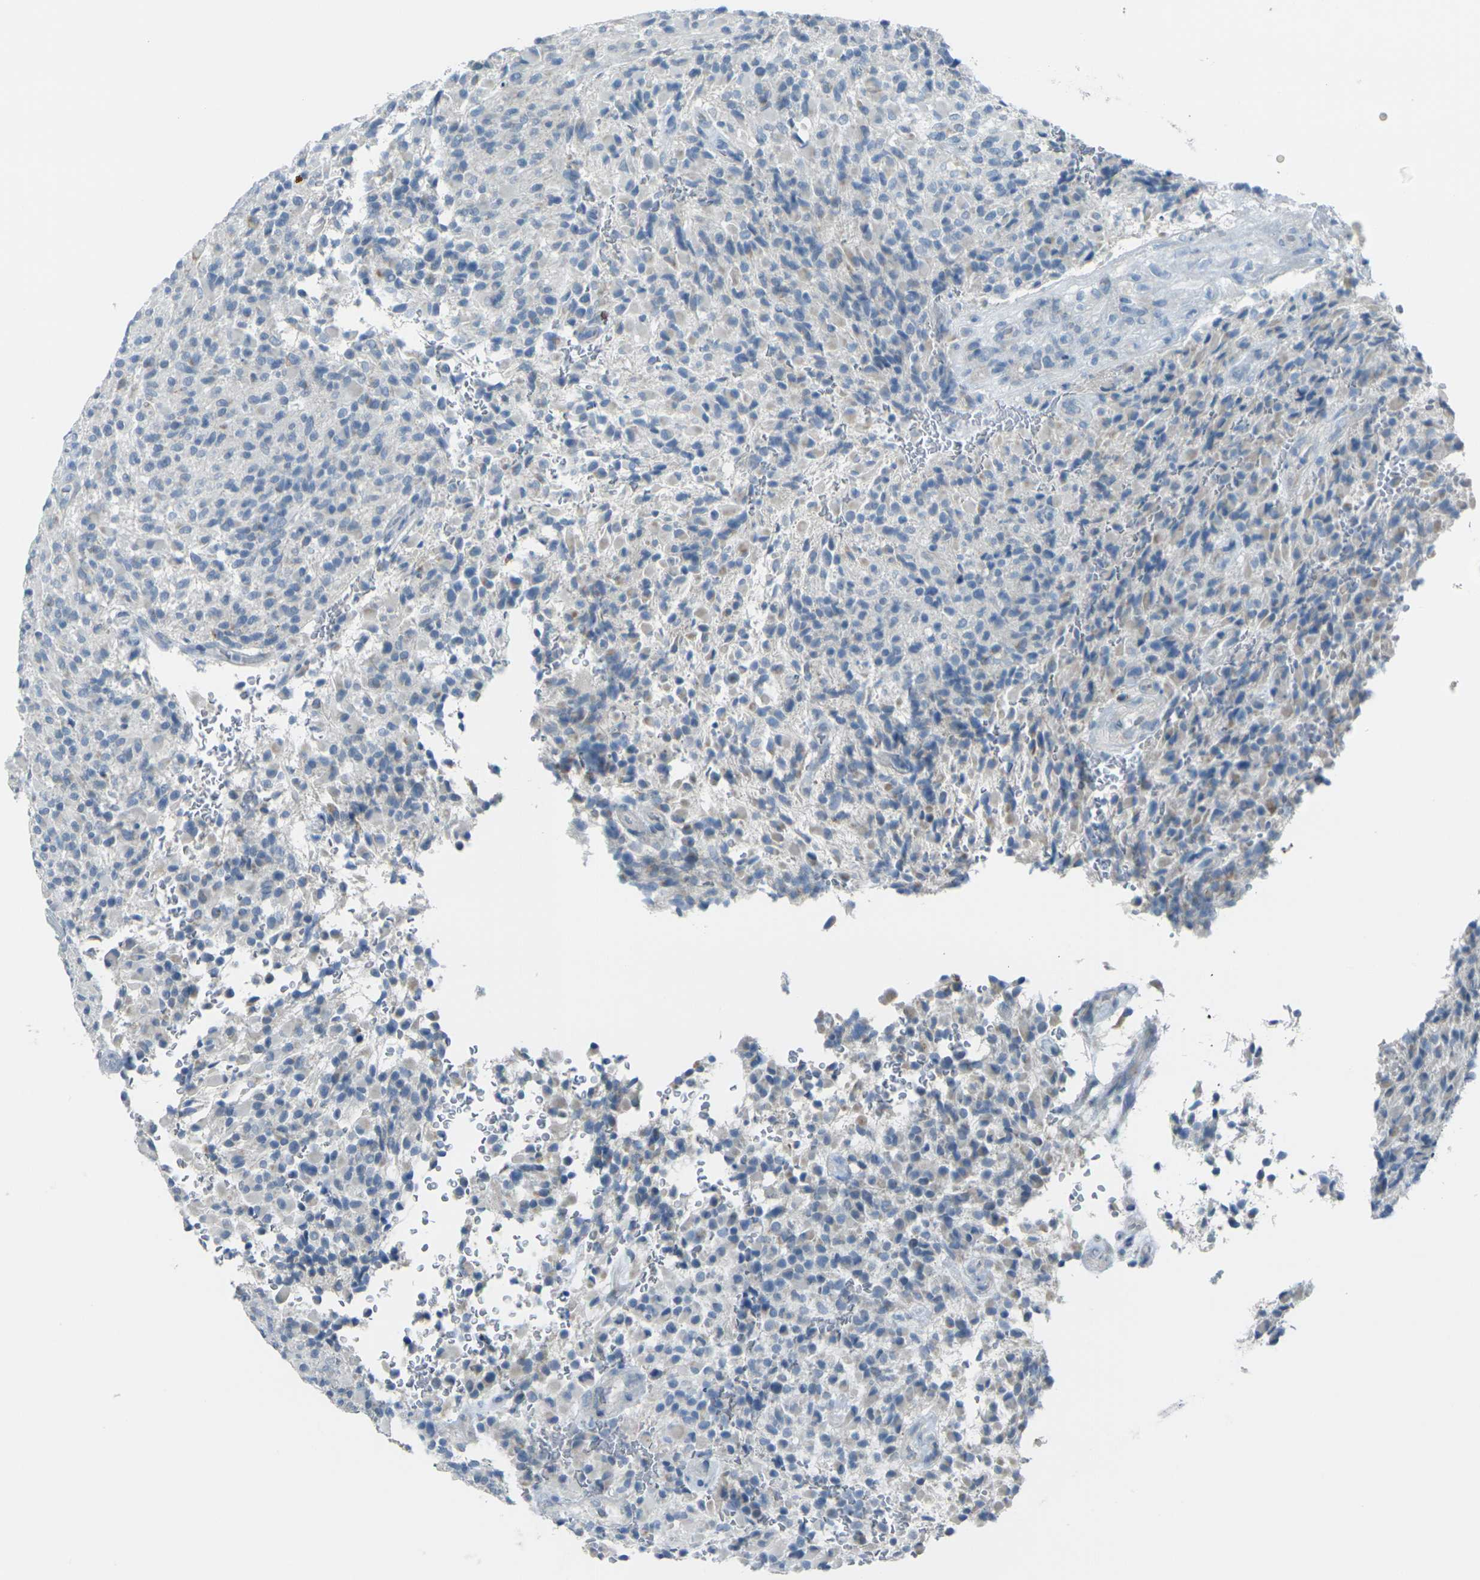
{"staining": {"intensity": "weak", "quantity": "<25%", "location": "cytoplasmic/membranous"}, "tissue": "glioma", "cell_type": "Tumor cells", "image_type": "cancer", "snomed": [{"axis": "morphology", "description": "Glioma, malignant, High grade"}, {"axis": "topography", "description": "Brain"}], "caption": "This is a micrograph of immunohistochemistry staining of malignant high-grade glioma, which shows no staining in tumor cells. (Brightfield microscopy of DAB immunohistochemistry (IHC) at high magnification).", "gene": "ANKRD46", "patient": {"sex": "male", "age": 71}}